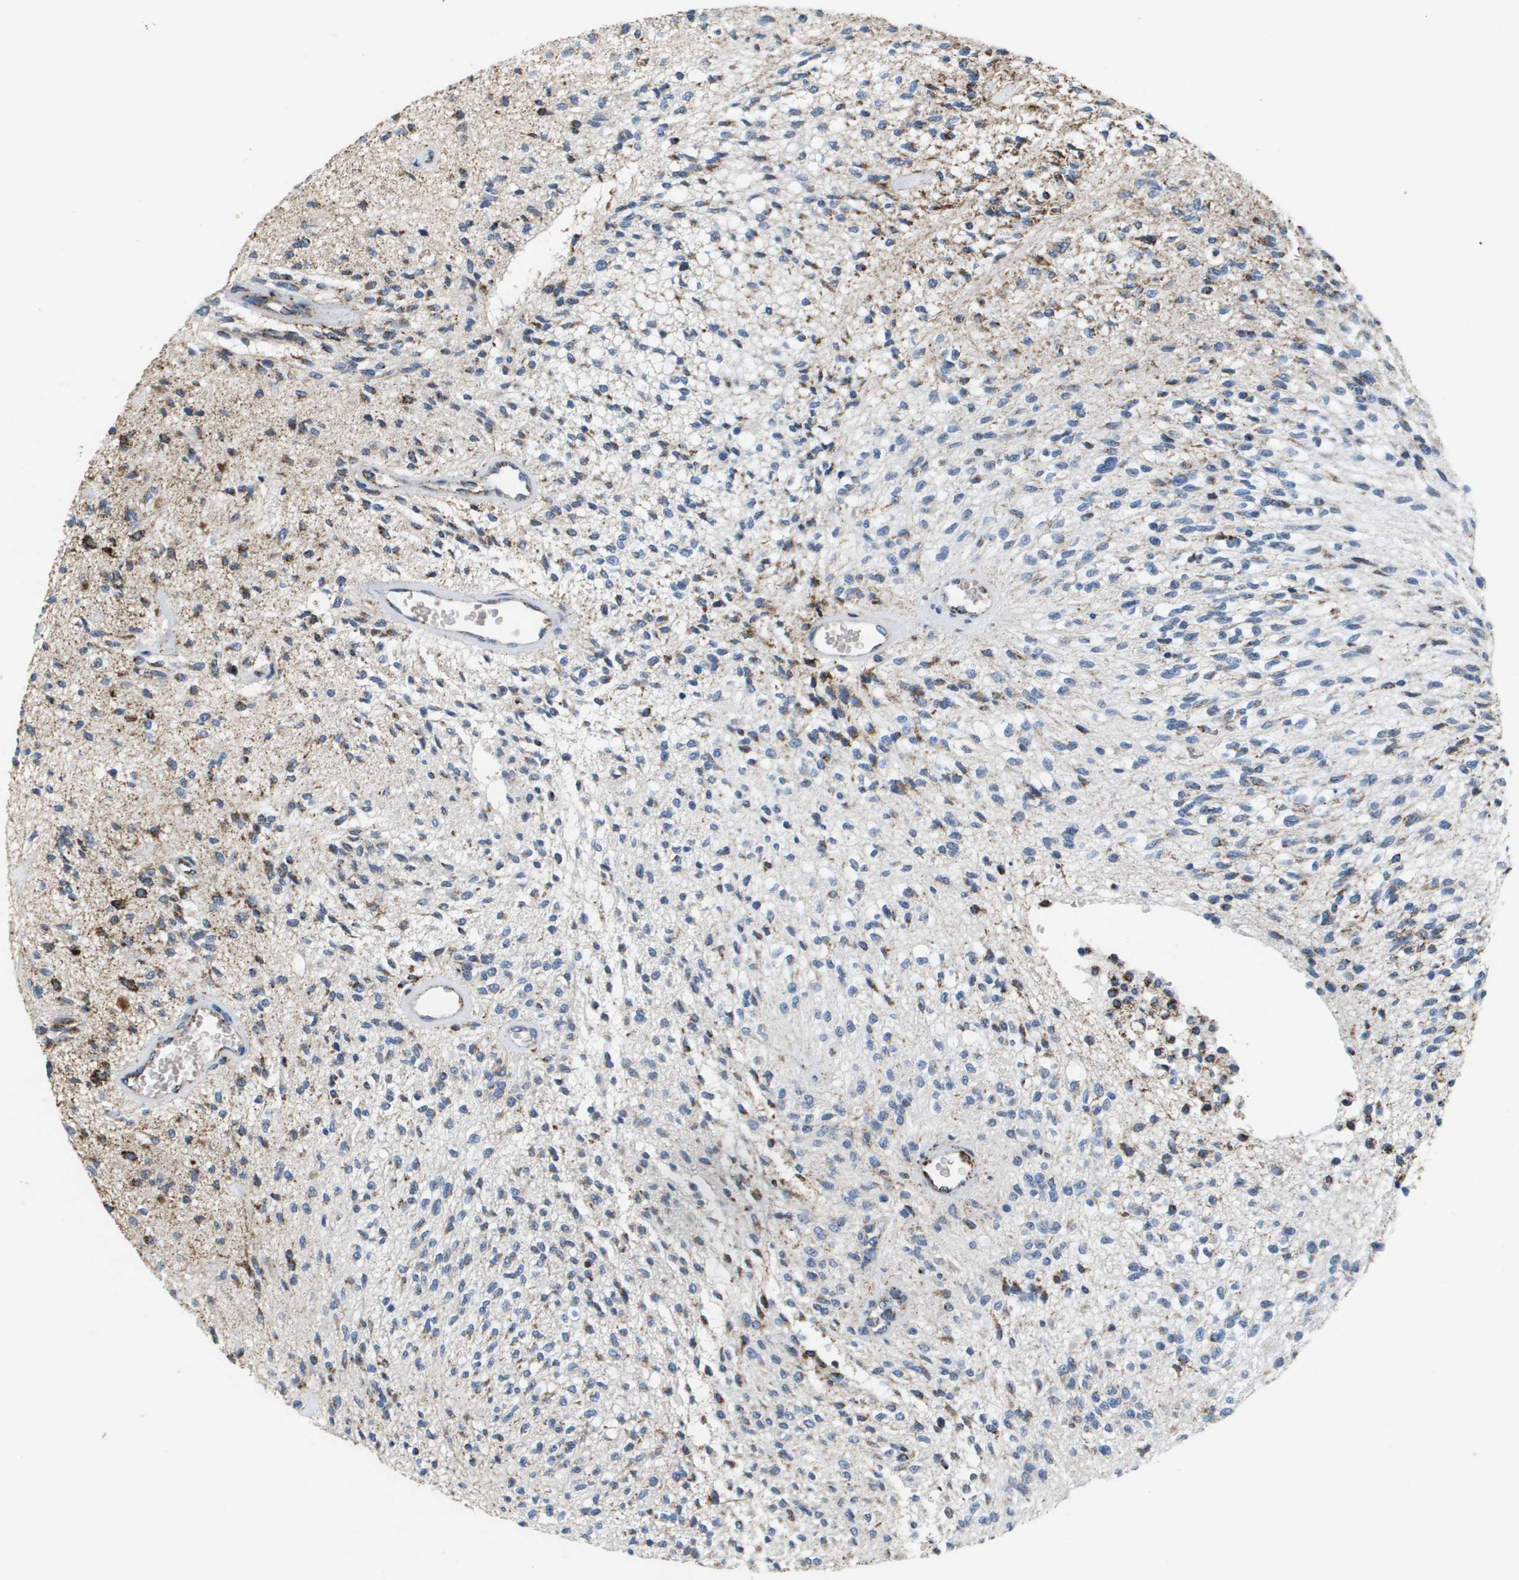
{"staining": {"intensity": "strong", "quantity": "<25%", "location": "cytoplasmic/membranous"}, "tissue": "glioma", "cell_type": "Tumor cells", "image_type": "cancer", "snomed": [{"axis": "morphology", "description": "Normal tissue, NOS"}, {"axis": "morphology", "description": "Glioma, malignant, High grade"}, {"axis": "topography", "description": "Cerebral cortex"}], "caption": "This is a photomicrograph of immunohistochemistry staining of malignant high-grade glioma, which shows strong staining in the cytoplasmic/membranous of tumor cells.", "gene": "ATP5F1B", "patient": {"sex": "male", "age": 77}}